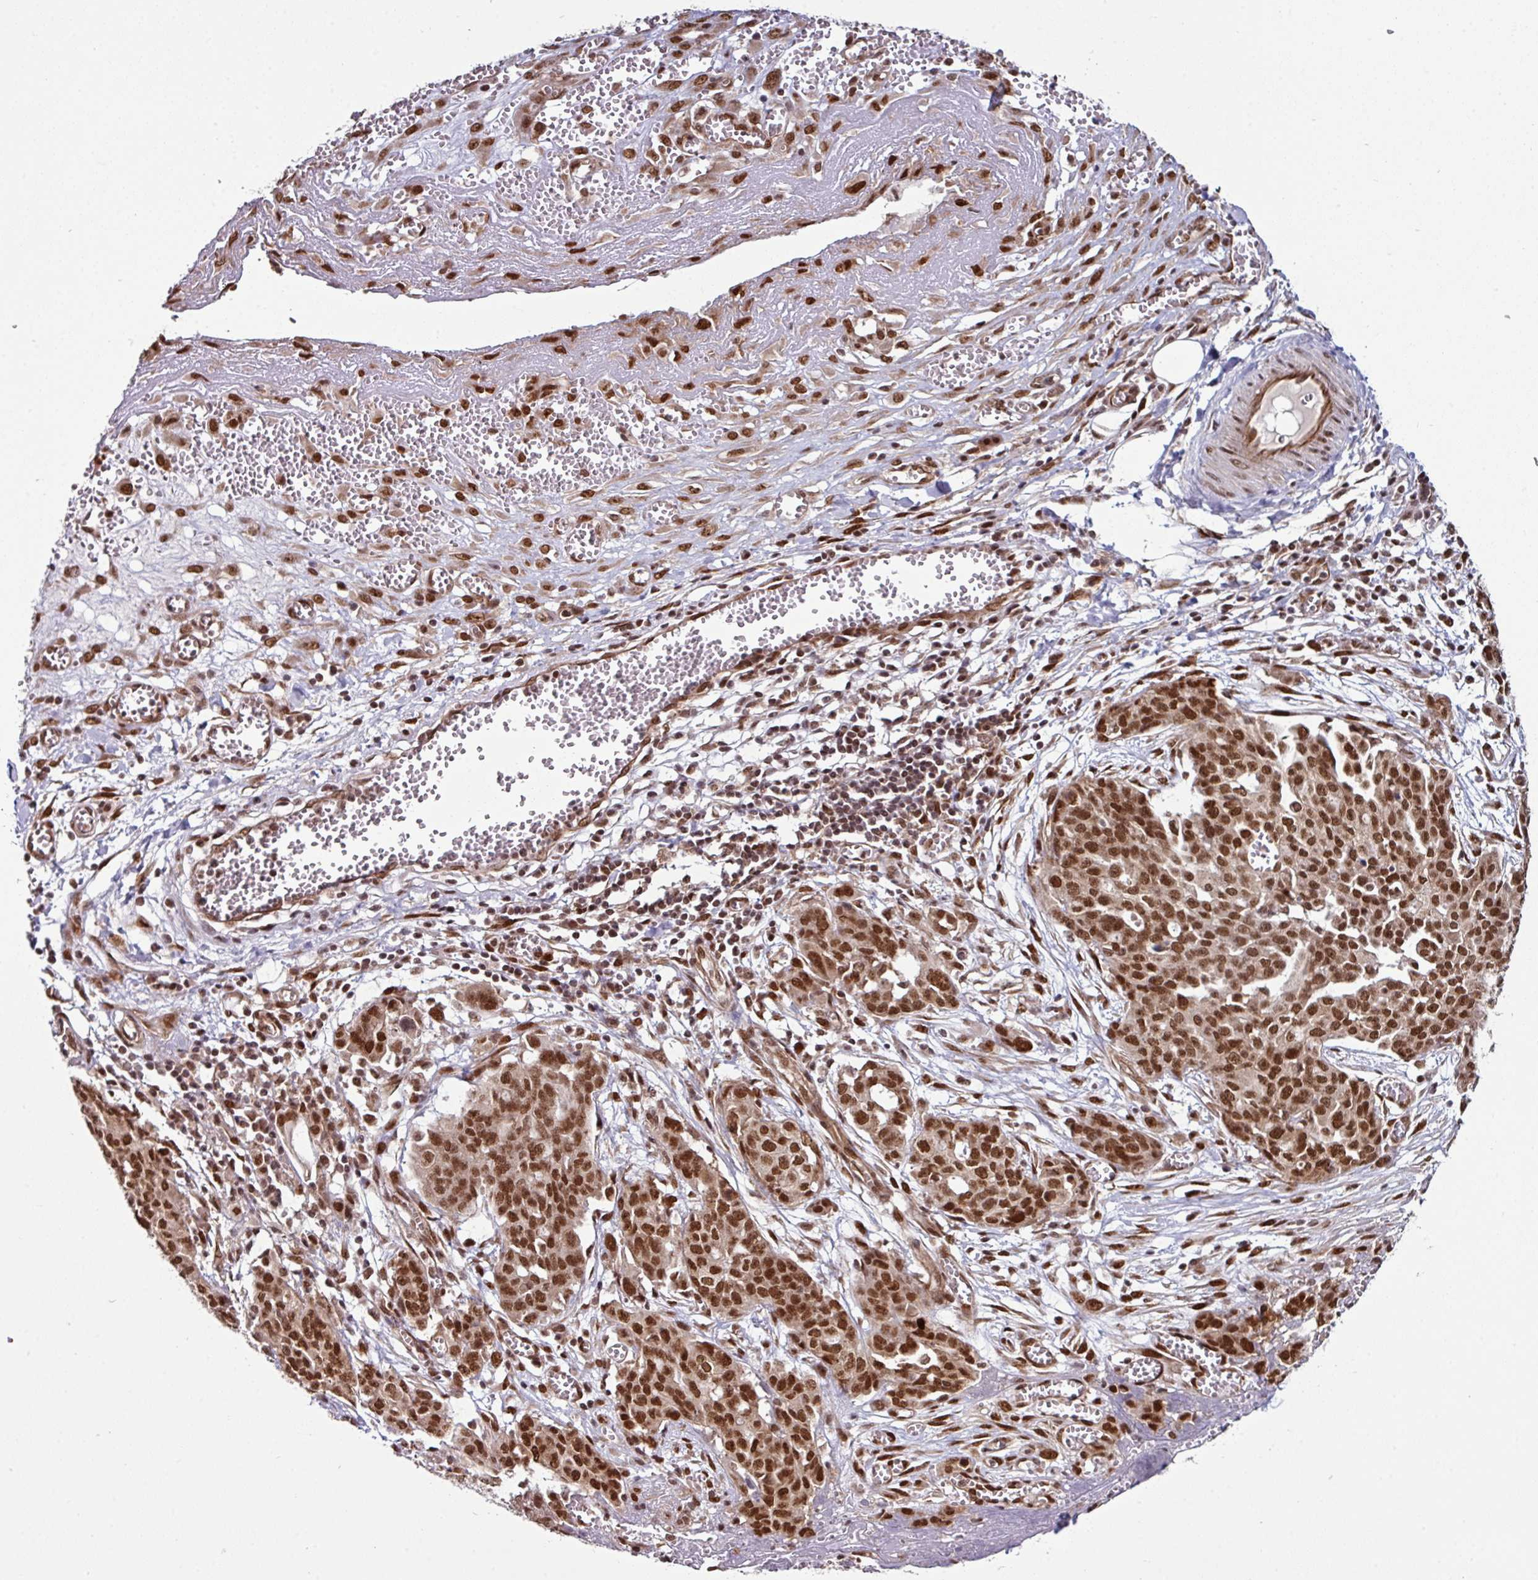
{"staining": {"intensity": "strong", "quantity": ">75%", "location": "nuclear"}, "tissue": "ovarian cancer", "cell_type": "Tumor cells", "image_type": "cancer", "snomed": [{"axis": "morphology", "description": "Cystadenocarcinoma, serous, NOS"}, {"axis": "topography", "description": "Soft tissue"}, {"axis": "topography", "description": "Ovary"}], "caption": "Serous cystadenocarcinoma (ovarian) stained with immunohistochemistry (IHC) displays strong nuclear staining in about >75% of tumor cells.", "gene": "MORF4L2", "patient": {"sex": "female", "age": 57}}